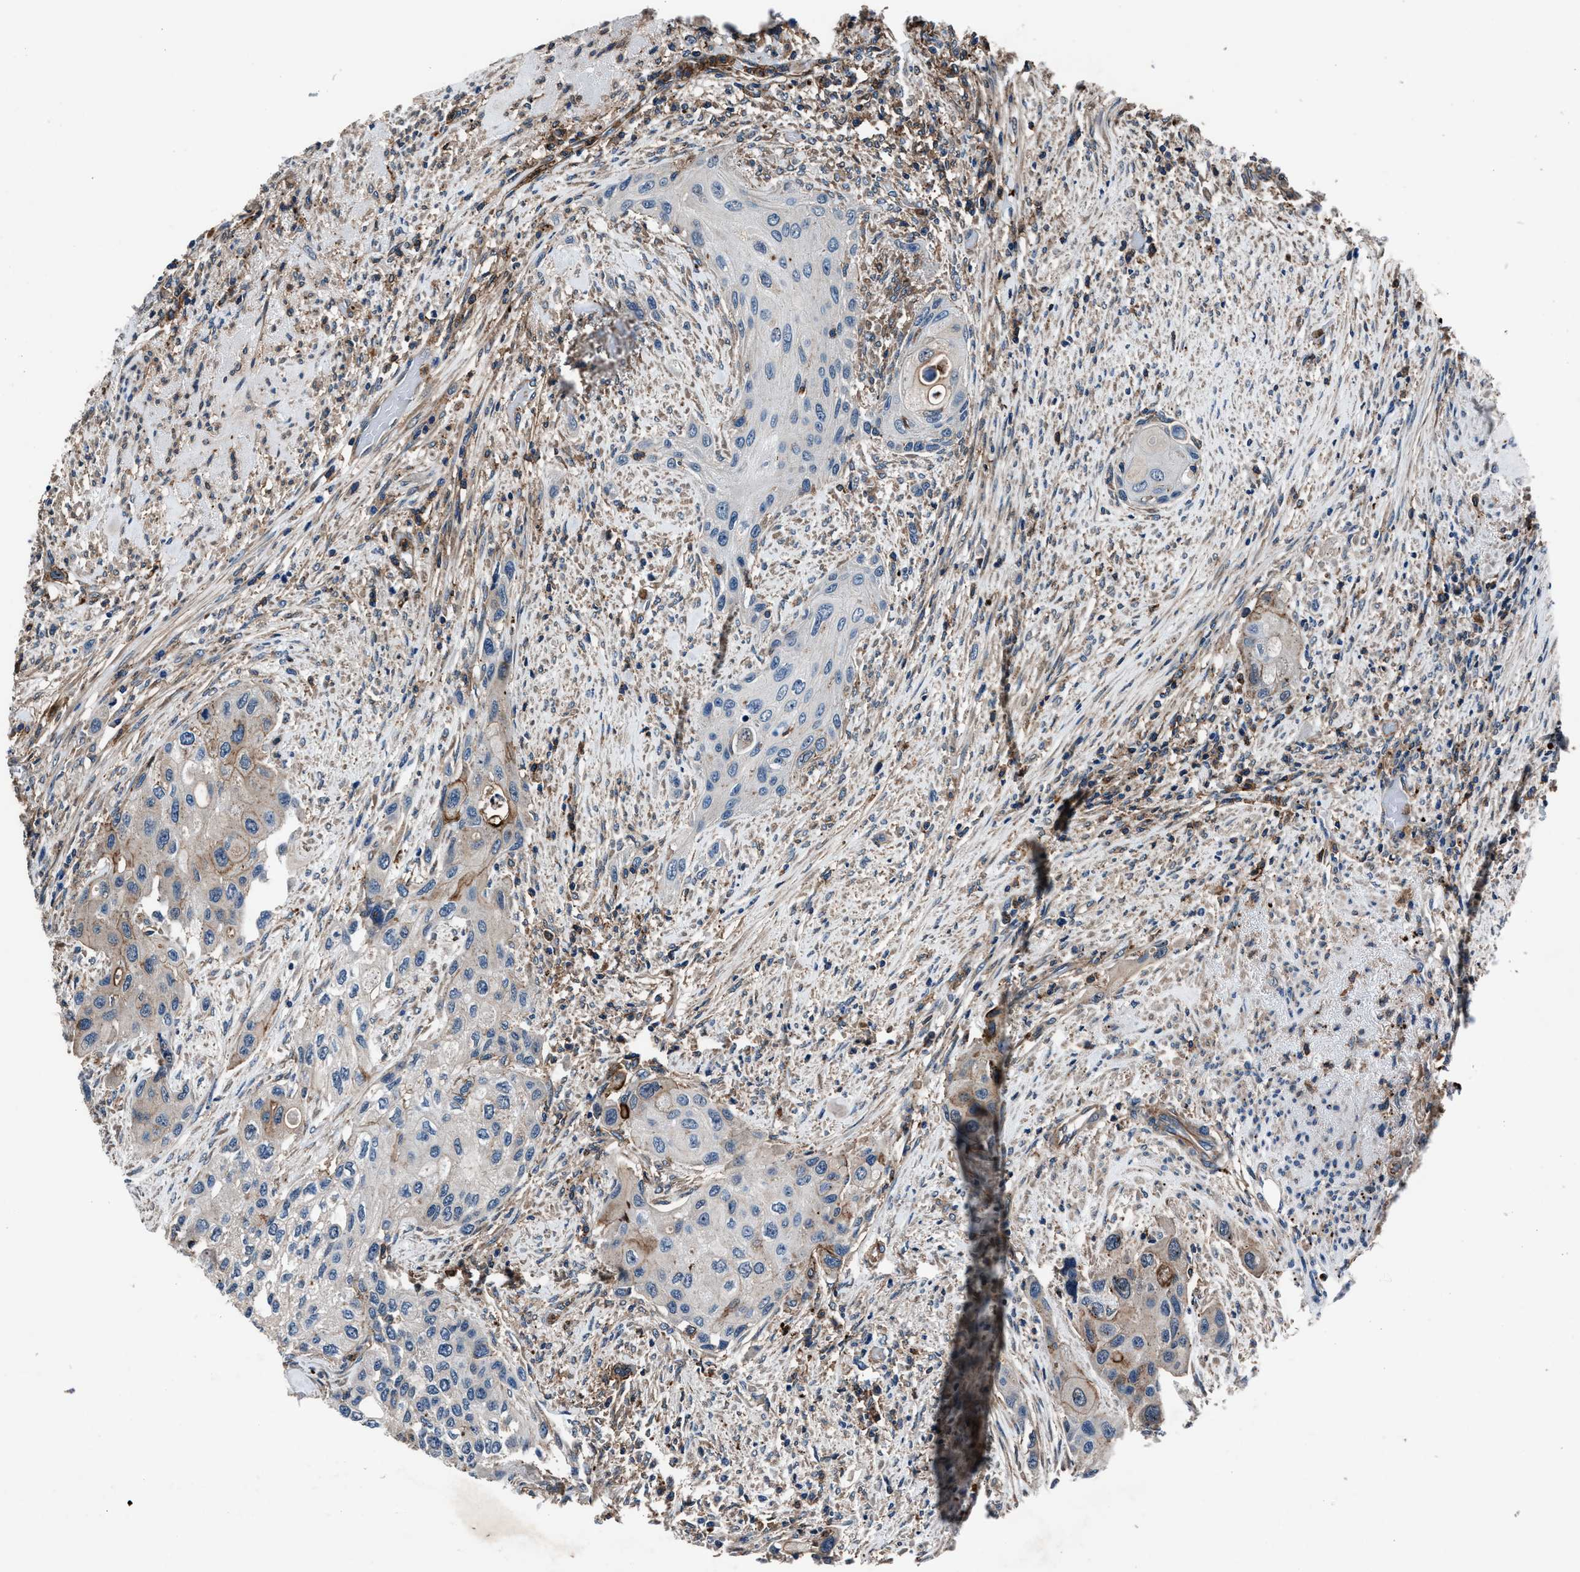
{"staining": {"intensity": "negative", "quantity": "none", "location": "none"}, "tissue": "urothelial cancer", "cell_type": "Tumor cells", "image_type": "cancer", "snomed": [{"axis": "morphology", "description": "Urothelial carcinoma, High grade"}, {"axis": "topography", "description": "Urinary bladder"}], "caption": "High magnification brightfield microscopy of urothelial carcinoma (high-grade) stained with DAB (3,3'-diaminobenzidine) (brown) and counterstained with hematoxylin (blue): tumor cells show no significant staining.", "gene": "MFSD11", "patient": {"sex": "female", "age": 56}}